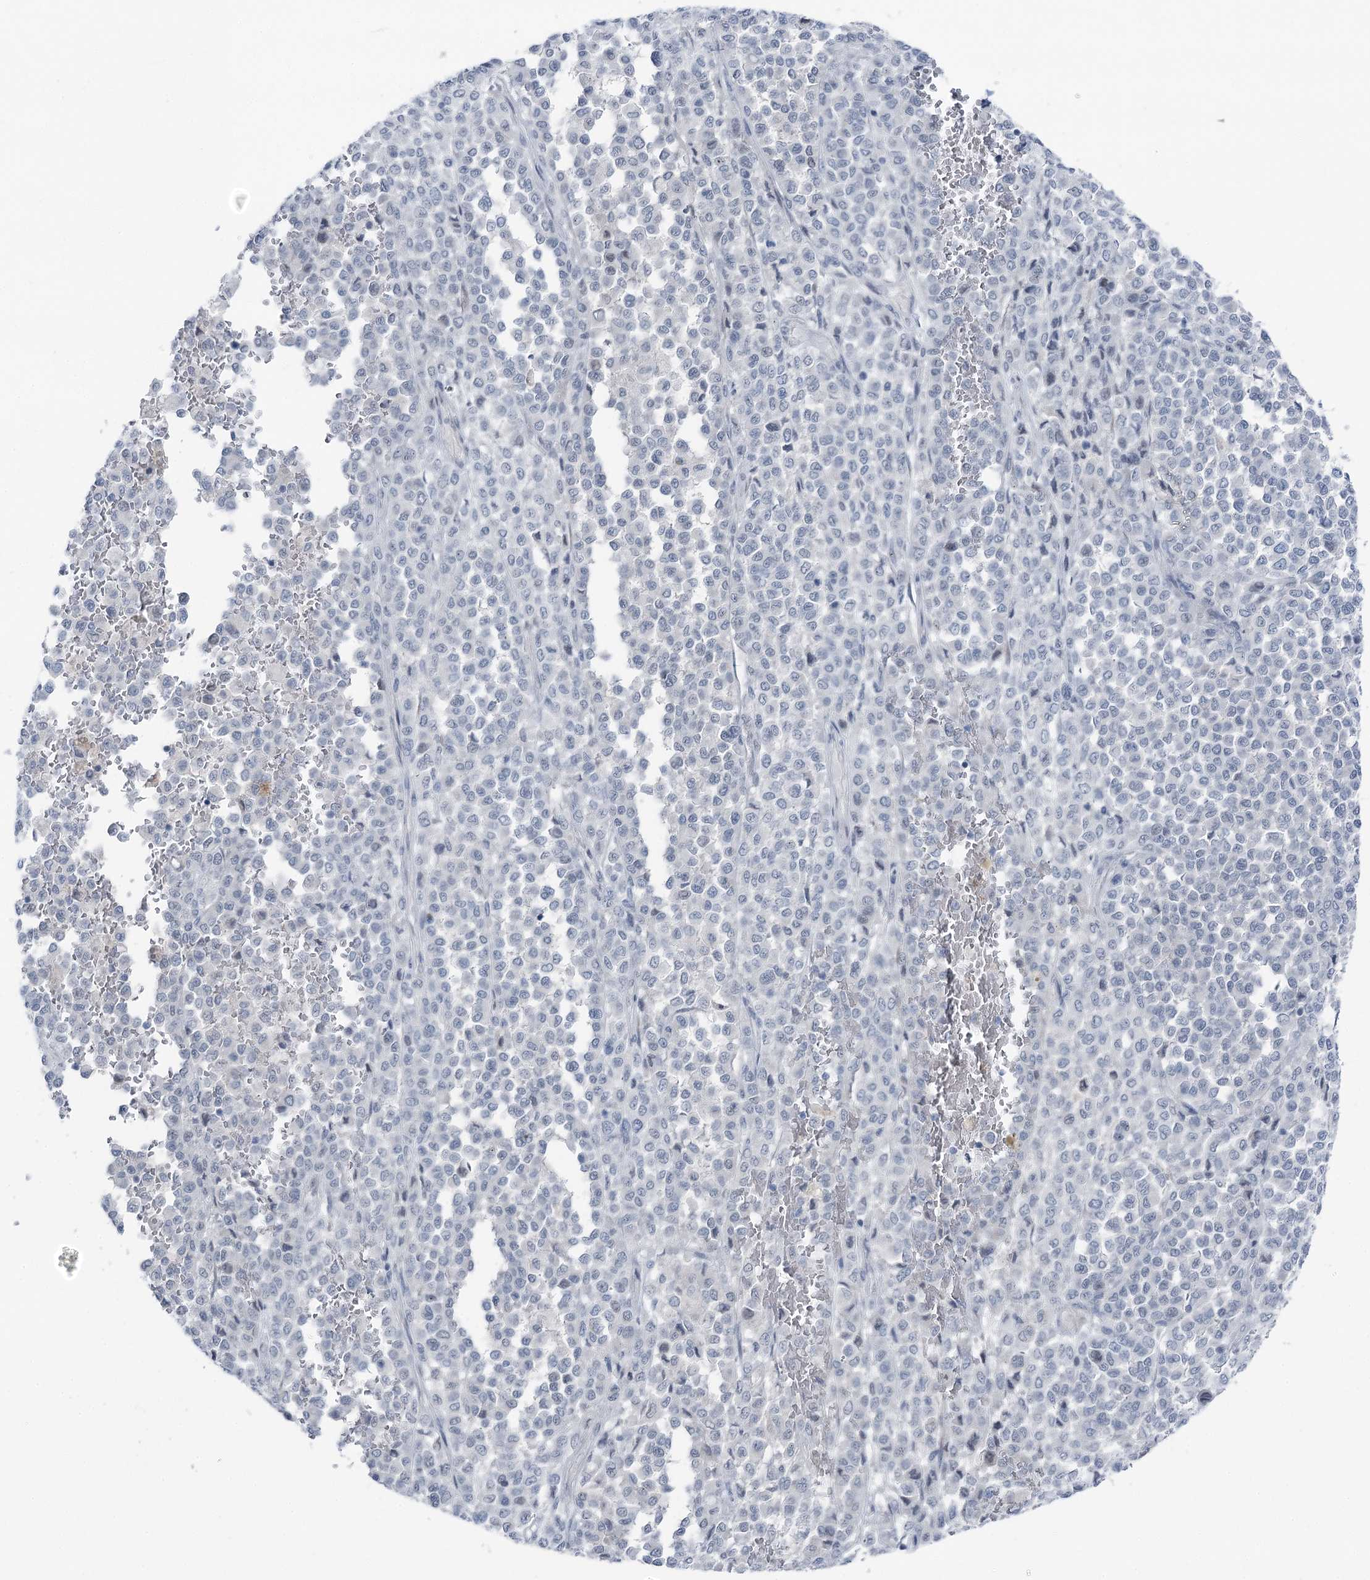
{"staining": {"intensity": "negative", "quantity": "none", "location": "none"}, "tissue": "melanoma", "cell_type": "Tumor cells", "image_type": "cancer", "snomed": [{"axis": "morphology", "description": "Malignant melanoma, Metastatic site"}, {"axis": "topography", "description": "Pancreas"}], "caption": "Human melanoma stained for a protein using immunohistochemistry (IHC) displays no expression in tumor cells.", "gene": "STEEP1", "patient": {"sex": "female", "age": 30}}